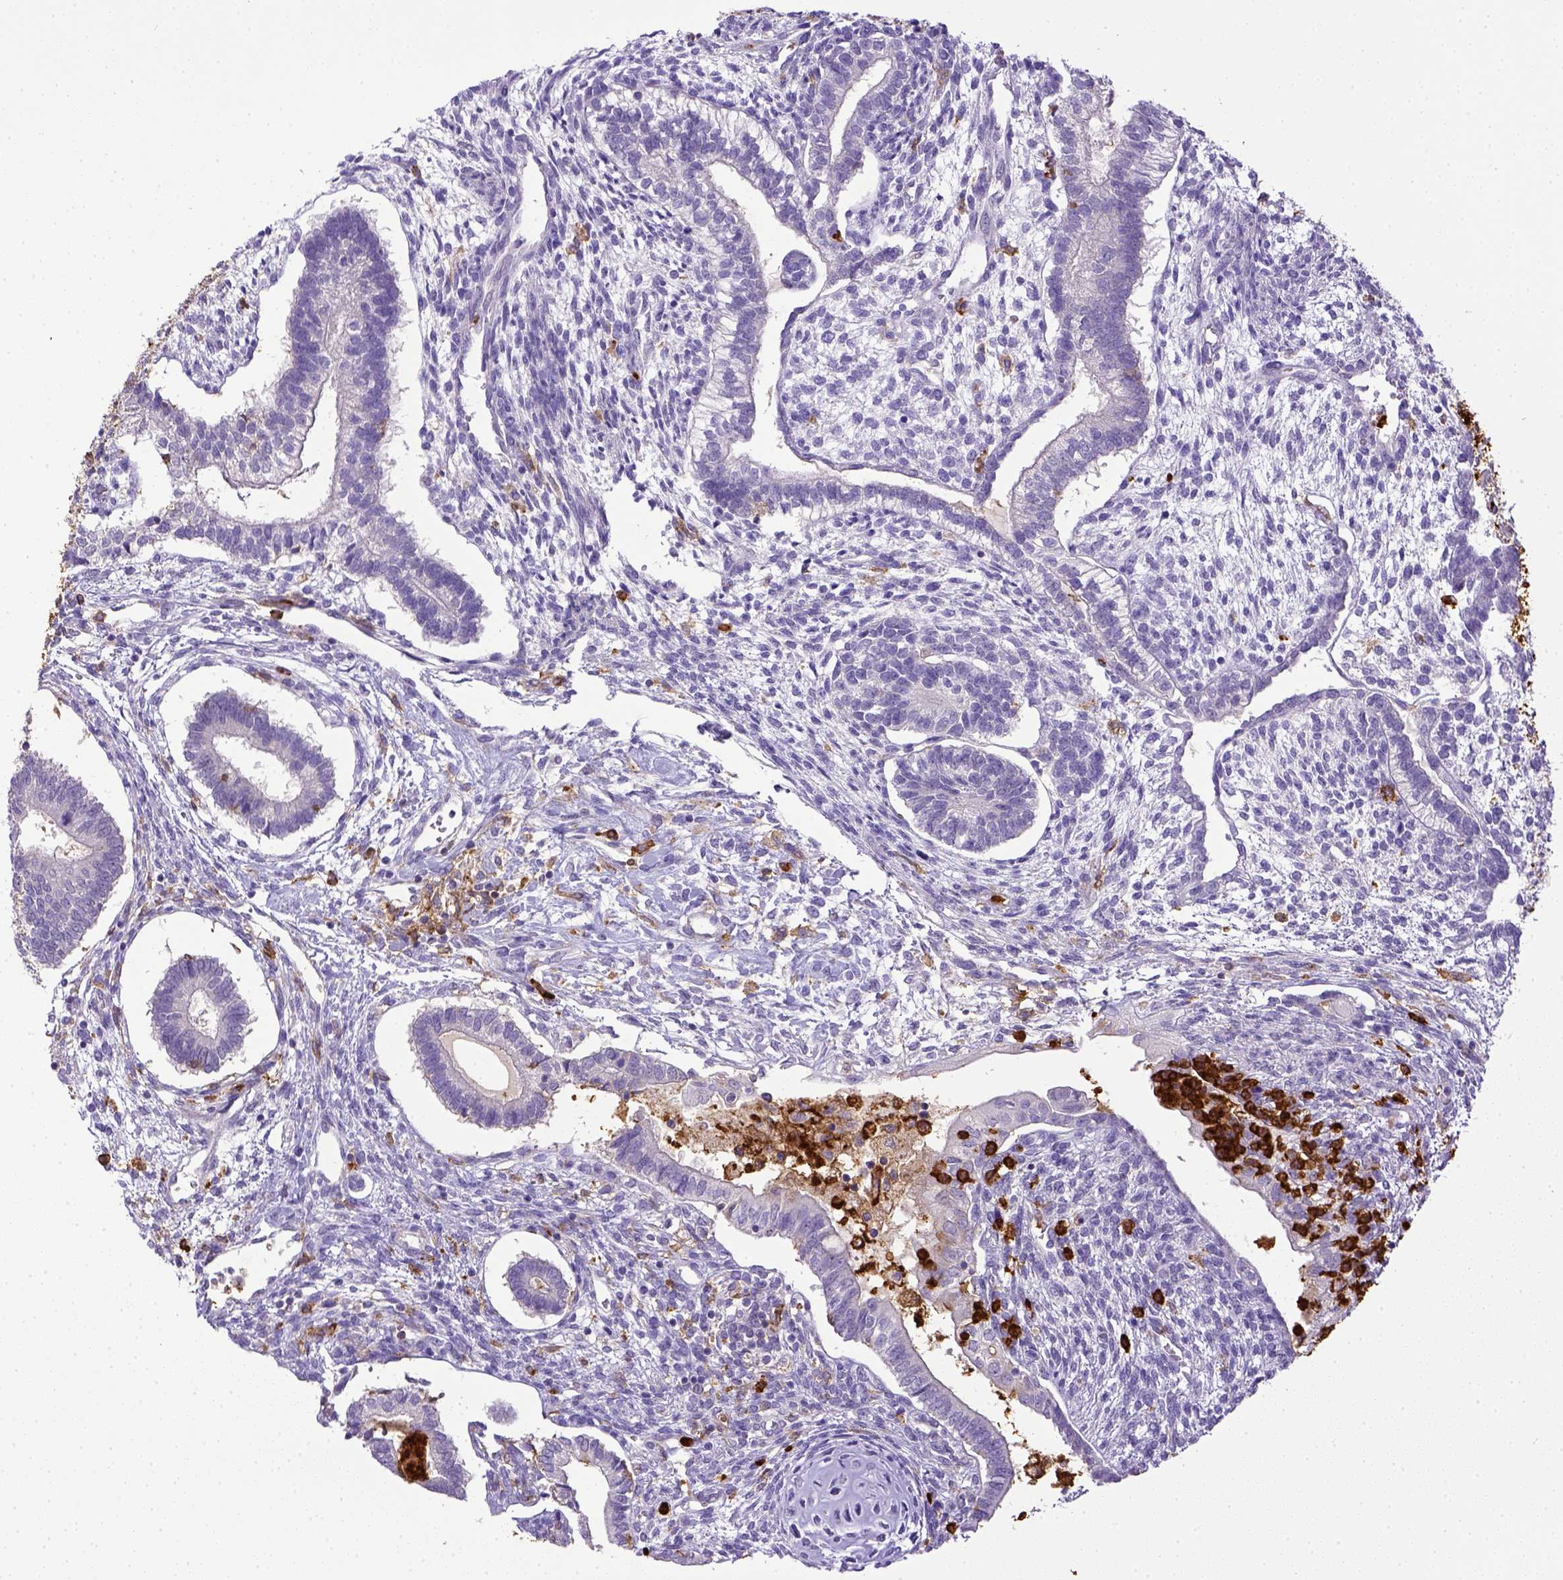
{"staining": {"intensity": "negative", "quantity": "none", "location": "none"}, "tissue": "testis cancer", "cell_type": "Tumor cells", "image_type": "cancer", "snomed": [{"axis": "morphology", "description": "Carcinoma, Embryonal, NOS"}, {"axis": "topography", "description": "Testis"}], "caption": "The IHC micrograph has no significant positivity in tumor cells of testis cancer tissue.", "gene": "ITGAM", "patient": {"sex": "male", "age": 37}}